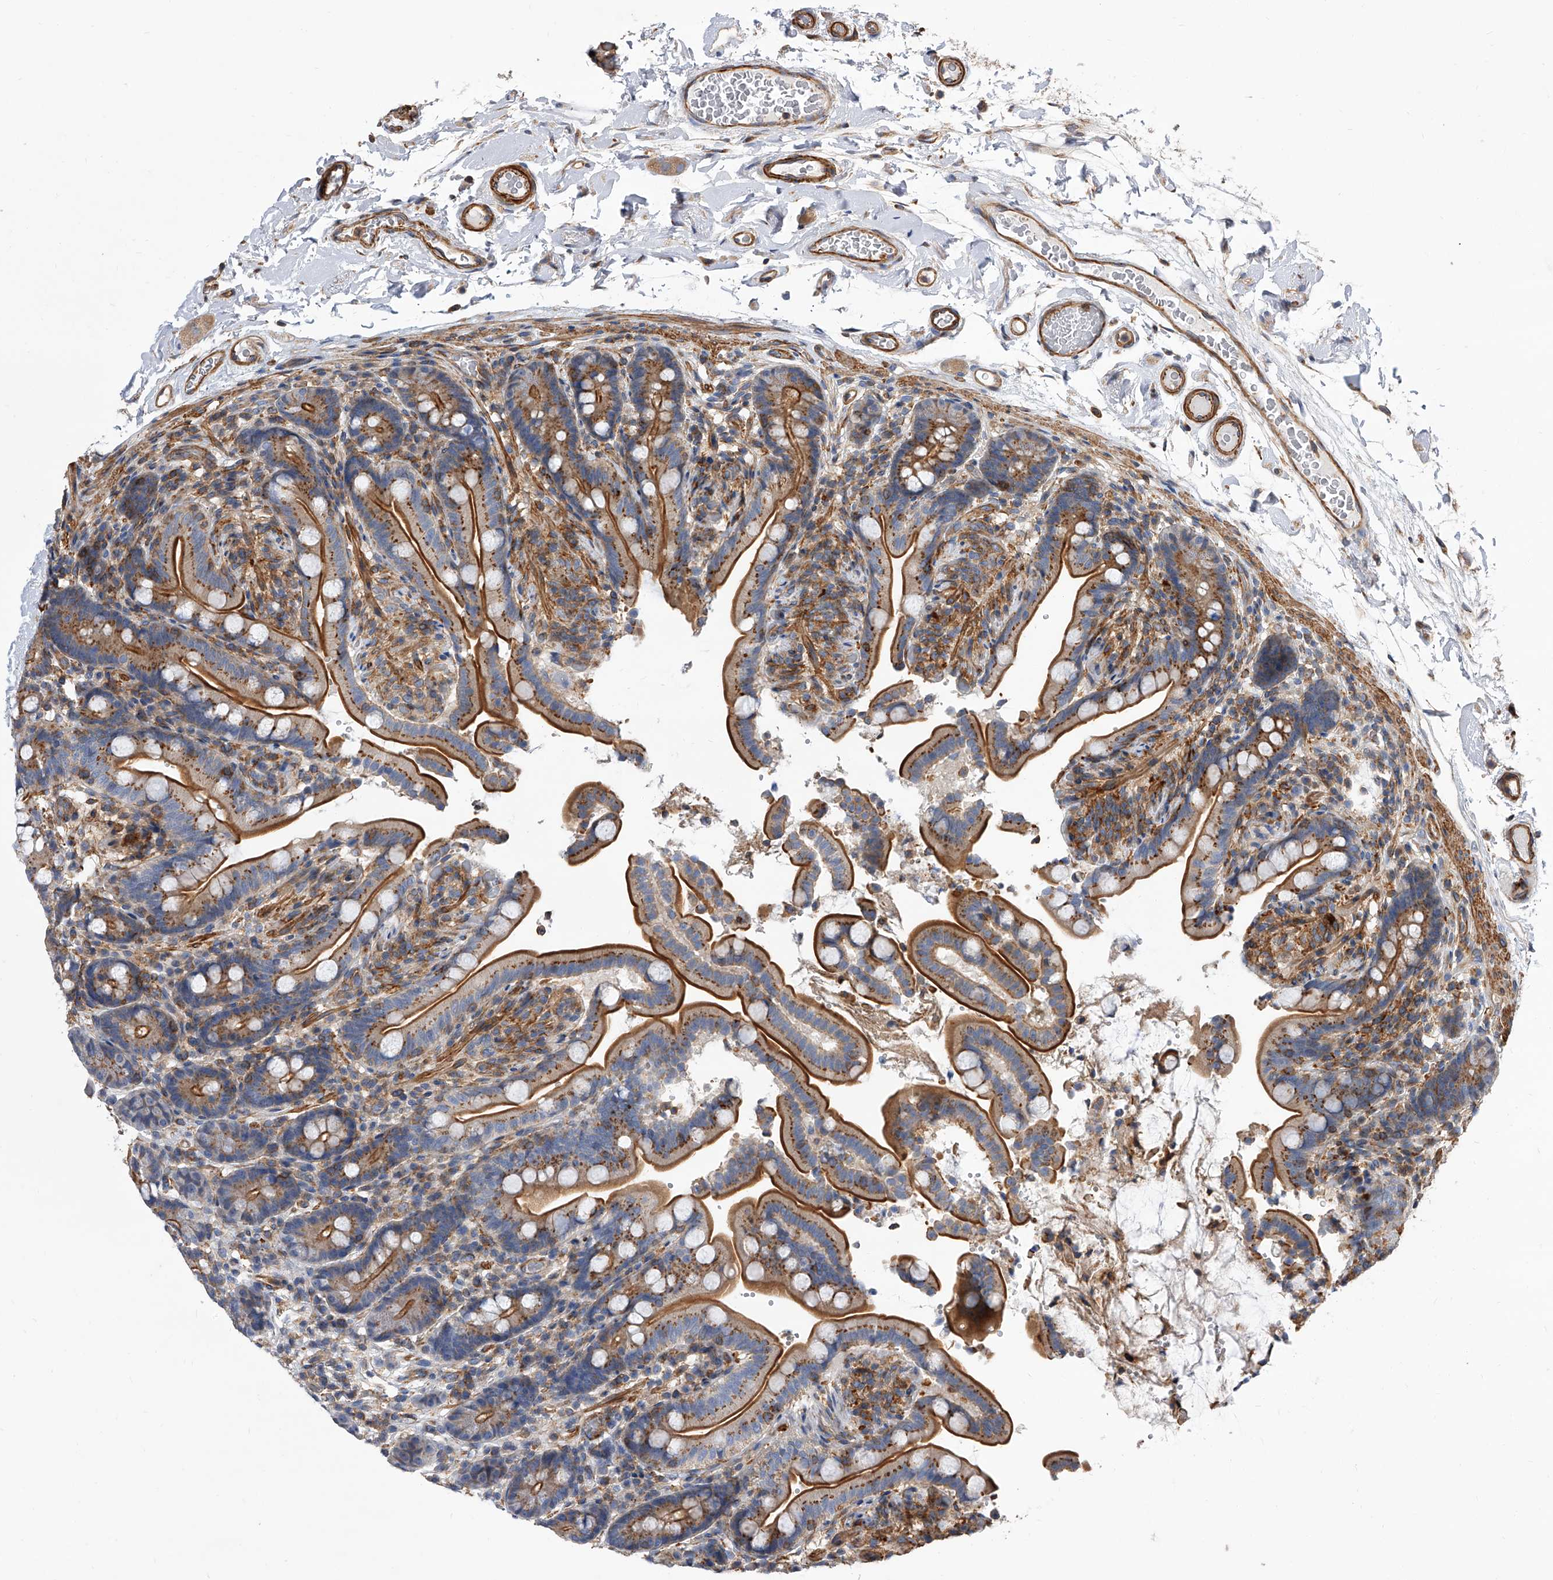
{"staining": {"intensity": "moderate", "quantity": ">75%", "location": "cytoplasmic/membranous"}, "tissue": "colon", "cell_type": "Endothelial cells", "image_type": "normal", "snomed": [{"axis": "morphology", "description": "Normal tissue, NOS"}, {"axis": "topography", "description": "Smooth muscle"}, {"axis": "topography", "description": "Colon"}], "caption": "Immunohistochemical staining of normal human colon demonstrates moderate cytoplasmic/membranous protein expression in about >75% of endothelial cells. The protein is shown in brown color, while the nuclei are stained blue.", "gene": "PISD", "patient": {"sex": "male", "age": 73}}